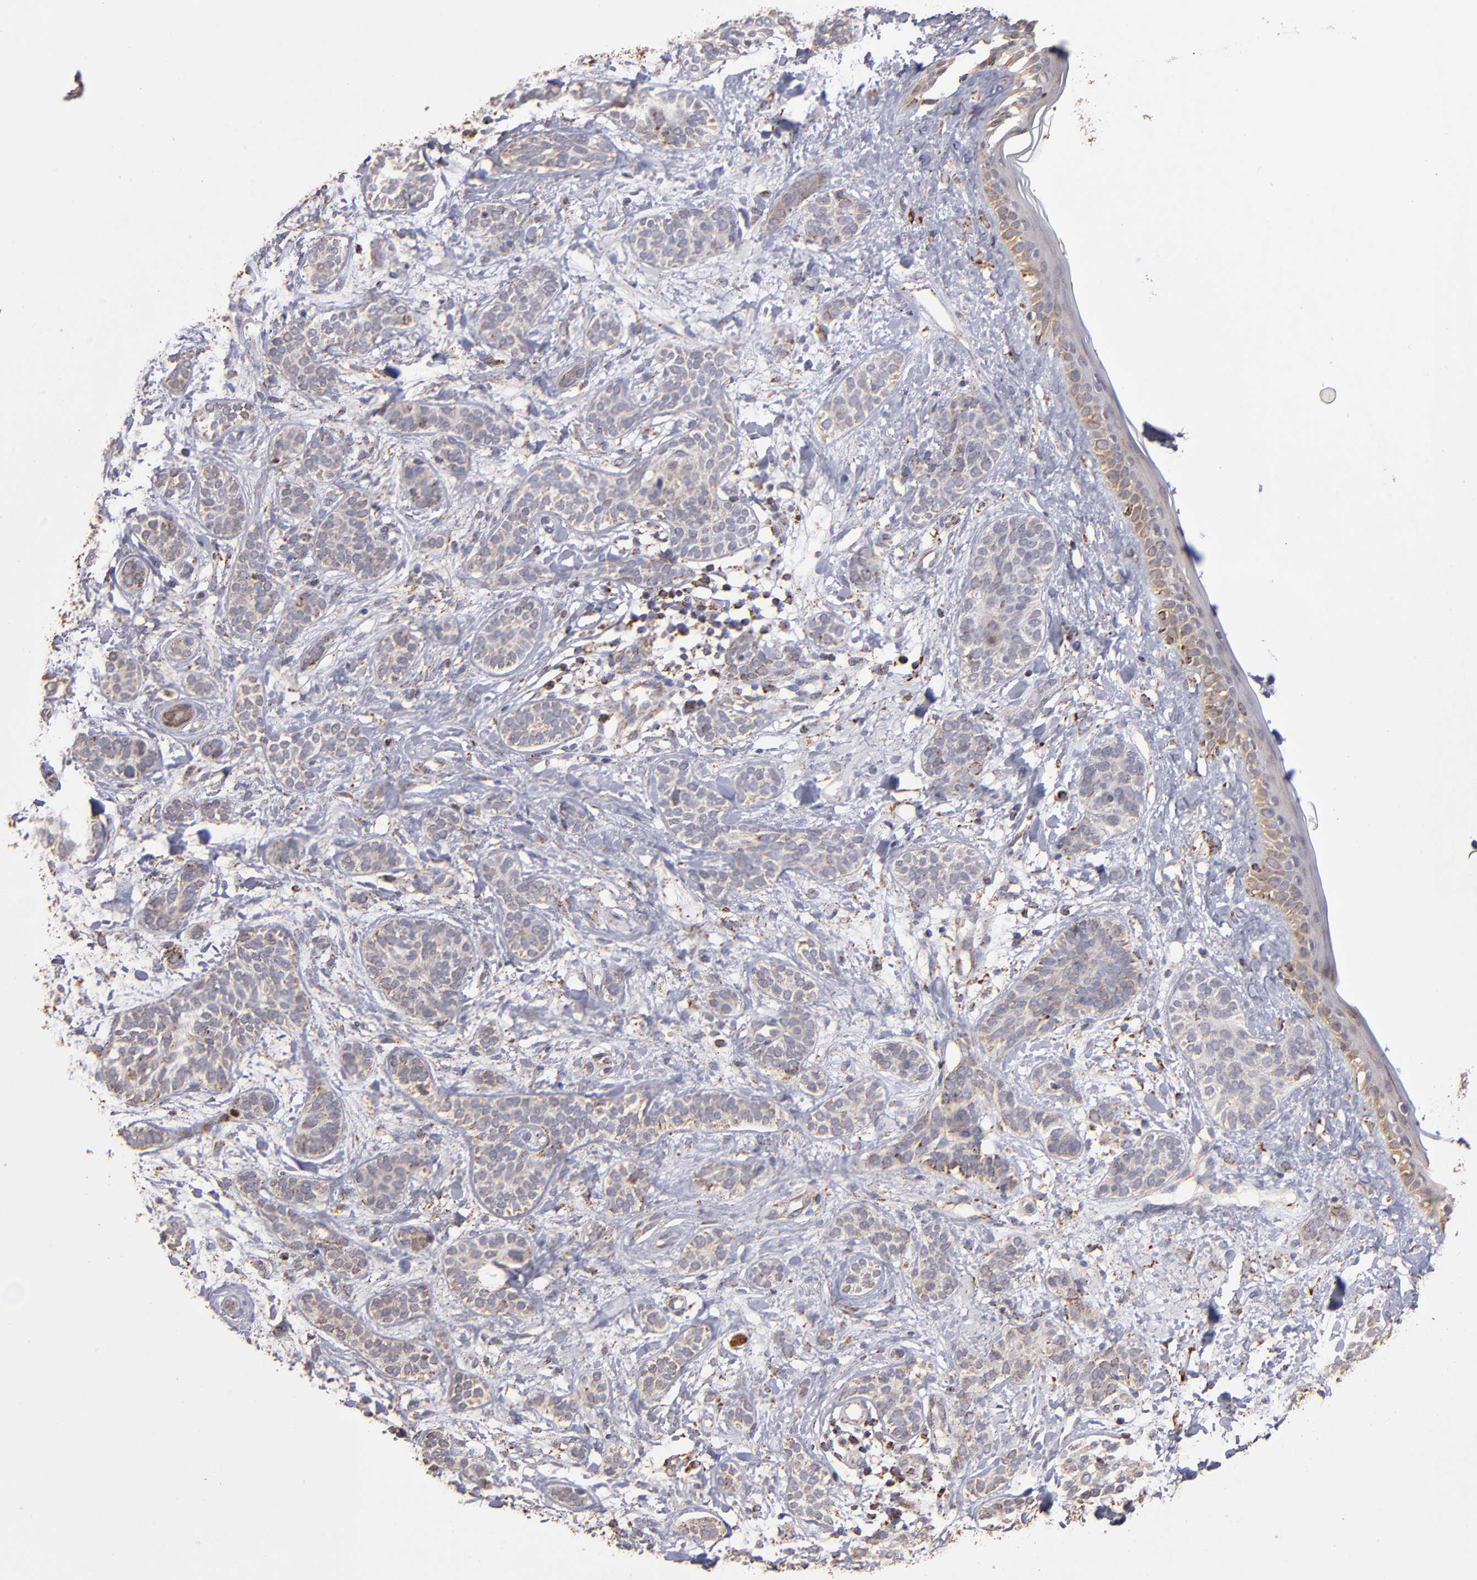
{"staining": {"intensity": "weak", "quantity": ">75%", "location": "cytoplasmic/membranous"}, "tissue": "skin cancer", "cell_type": "Tumor cells", "image_type": "cancer", "snomed": [{"axis": "morphology", "description": "Normal tissue, NOS"}, {"axis": "morphology", "description": "Basal cell carcinoma"}, {"axis": "topography", "description": "Skin"}], "caption": "Protein analysis of skin basal cell carcinoma tissue shows weak cytoplasmic/membranous positivity in approximately >75% of tumor cells. (Stains: DAB in brown, nuclei in blue, Microscopy: brightfield microscopy at high magnification).", "gene": "DLST", "patient": {"sex": "male", "age": 63}}